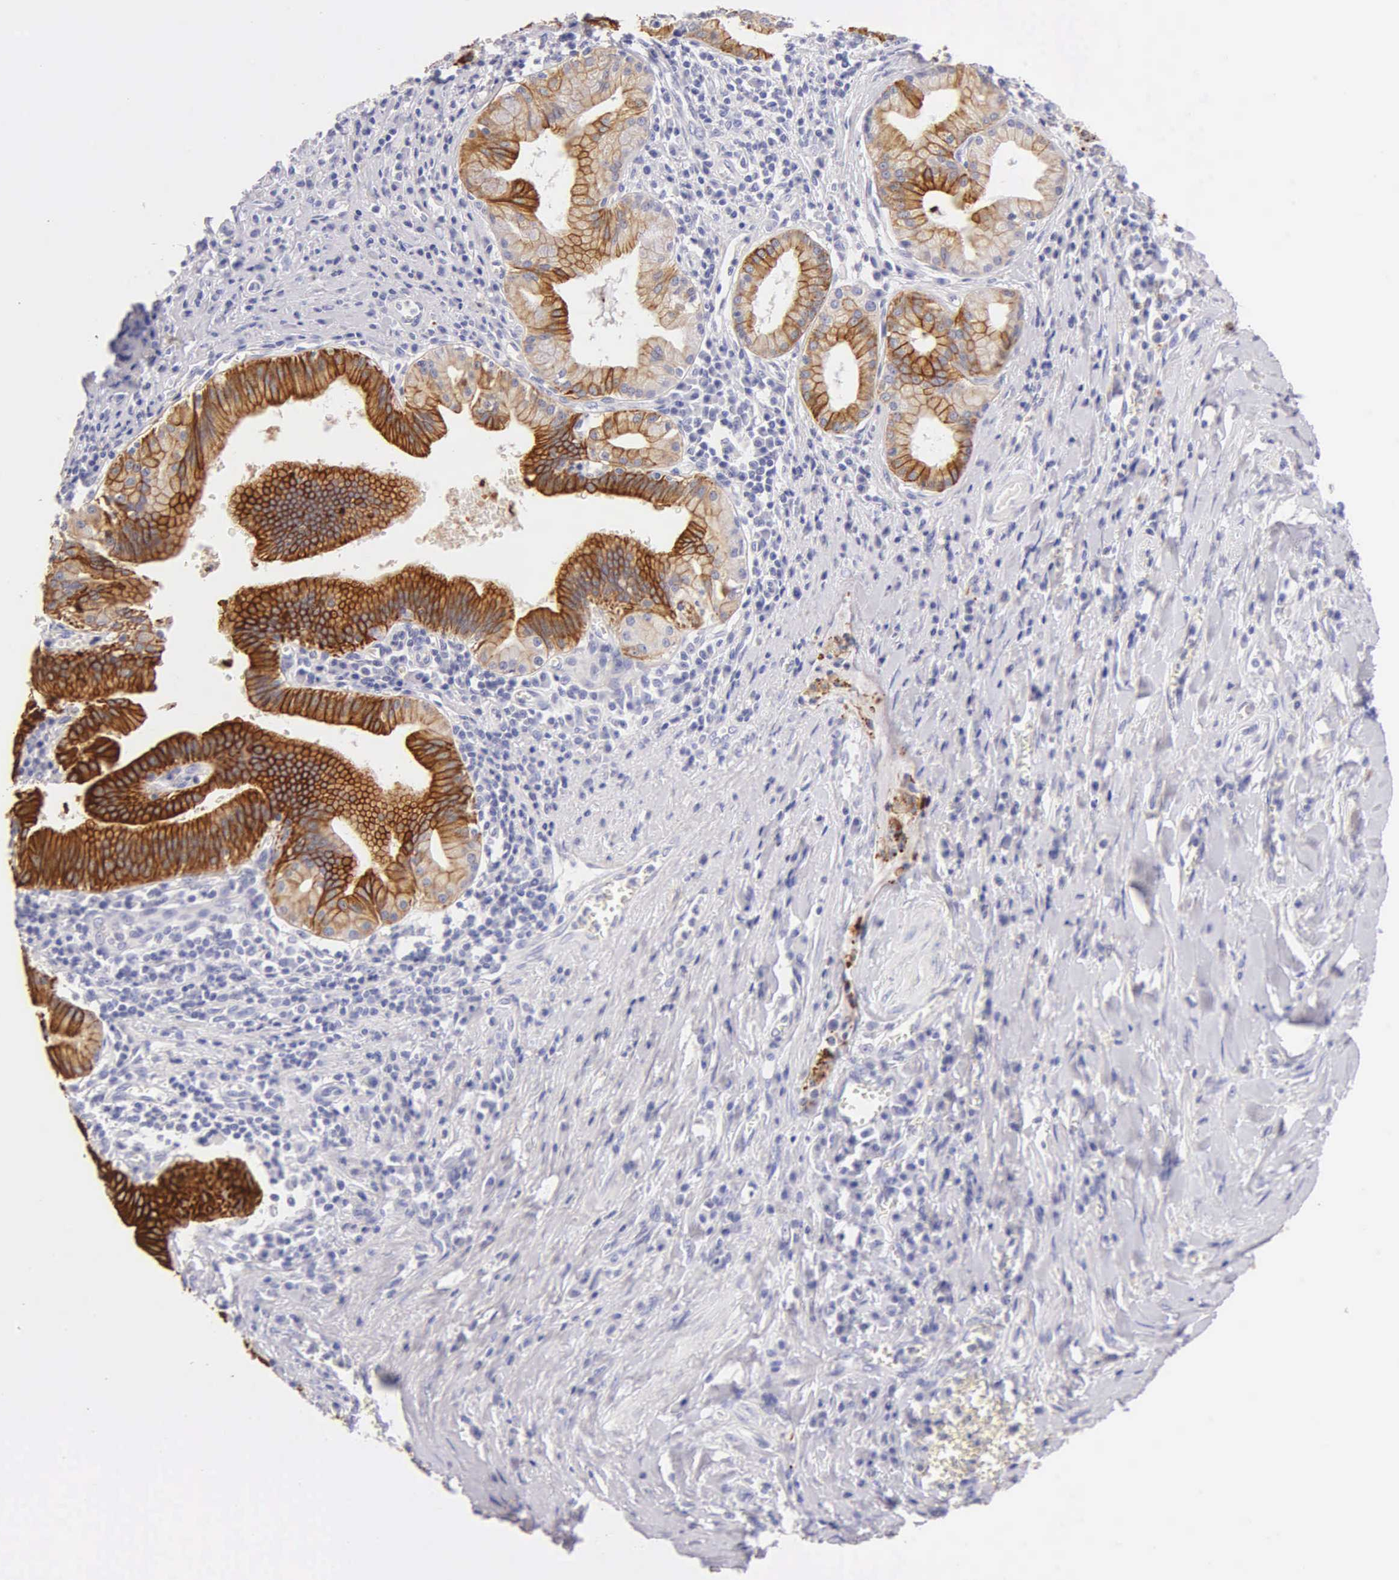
{"staining": {"intensity": "moderate", "quantity": ">75%", "location": "cytoplasmic/membranous"}, "tissue": "pancreatic cancer", "cell_type": "Tumor cells", "image_type": "cancer", "snomed": [{"axis": "morphology", "description": "Adenocarcinoma, NOS"}, {"axis": "topography", "description": "Pancreas"}], "caption": "DAB (3,3'-diaminobenzidine) immunohistochemical staining of pancreatic cancer demonstrates moderate cytoplasmic/membranous protein expression in approximately >75% of tumor cells. The protein of interest is stained brown, and the nuclei are stained in blue (DAB IHC with brightfield microscopy, high magnification).", "gene": "KRT17", "patient": {"sex": "male", "age": 69}}